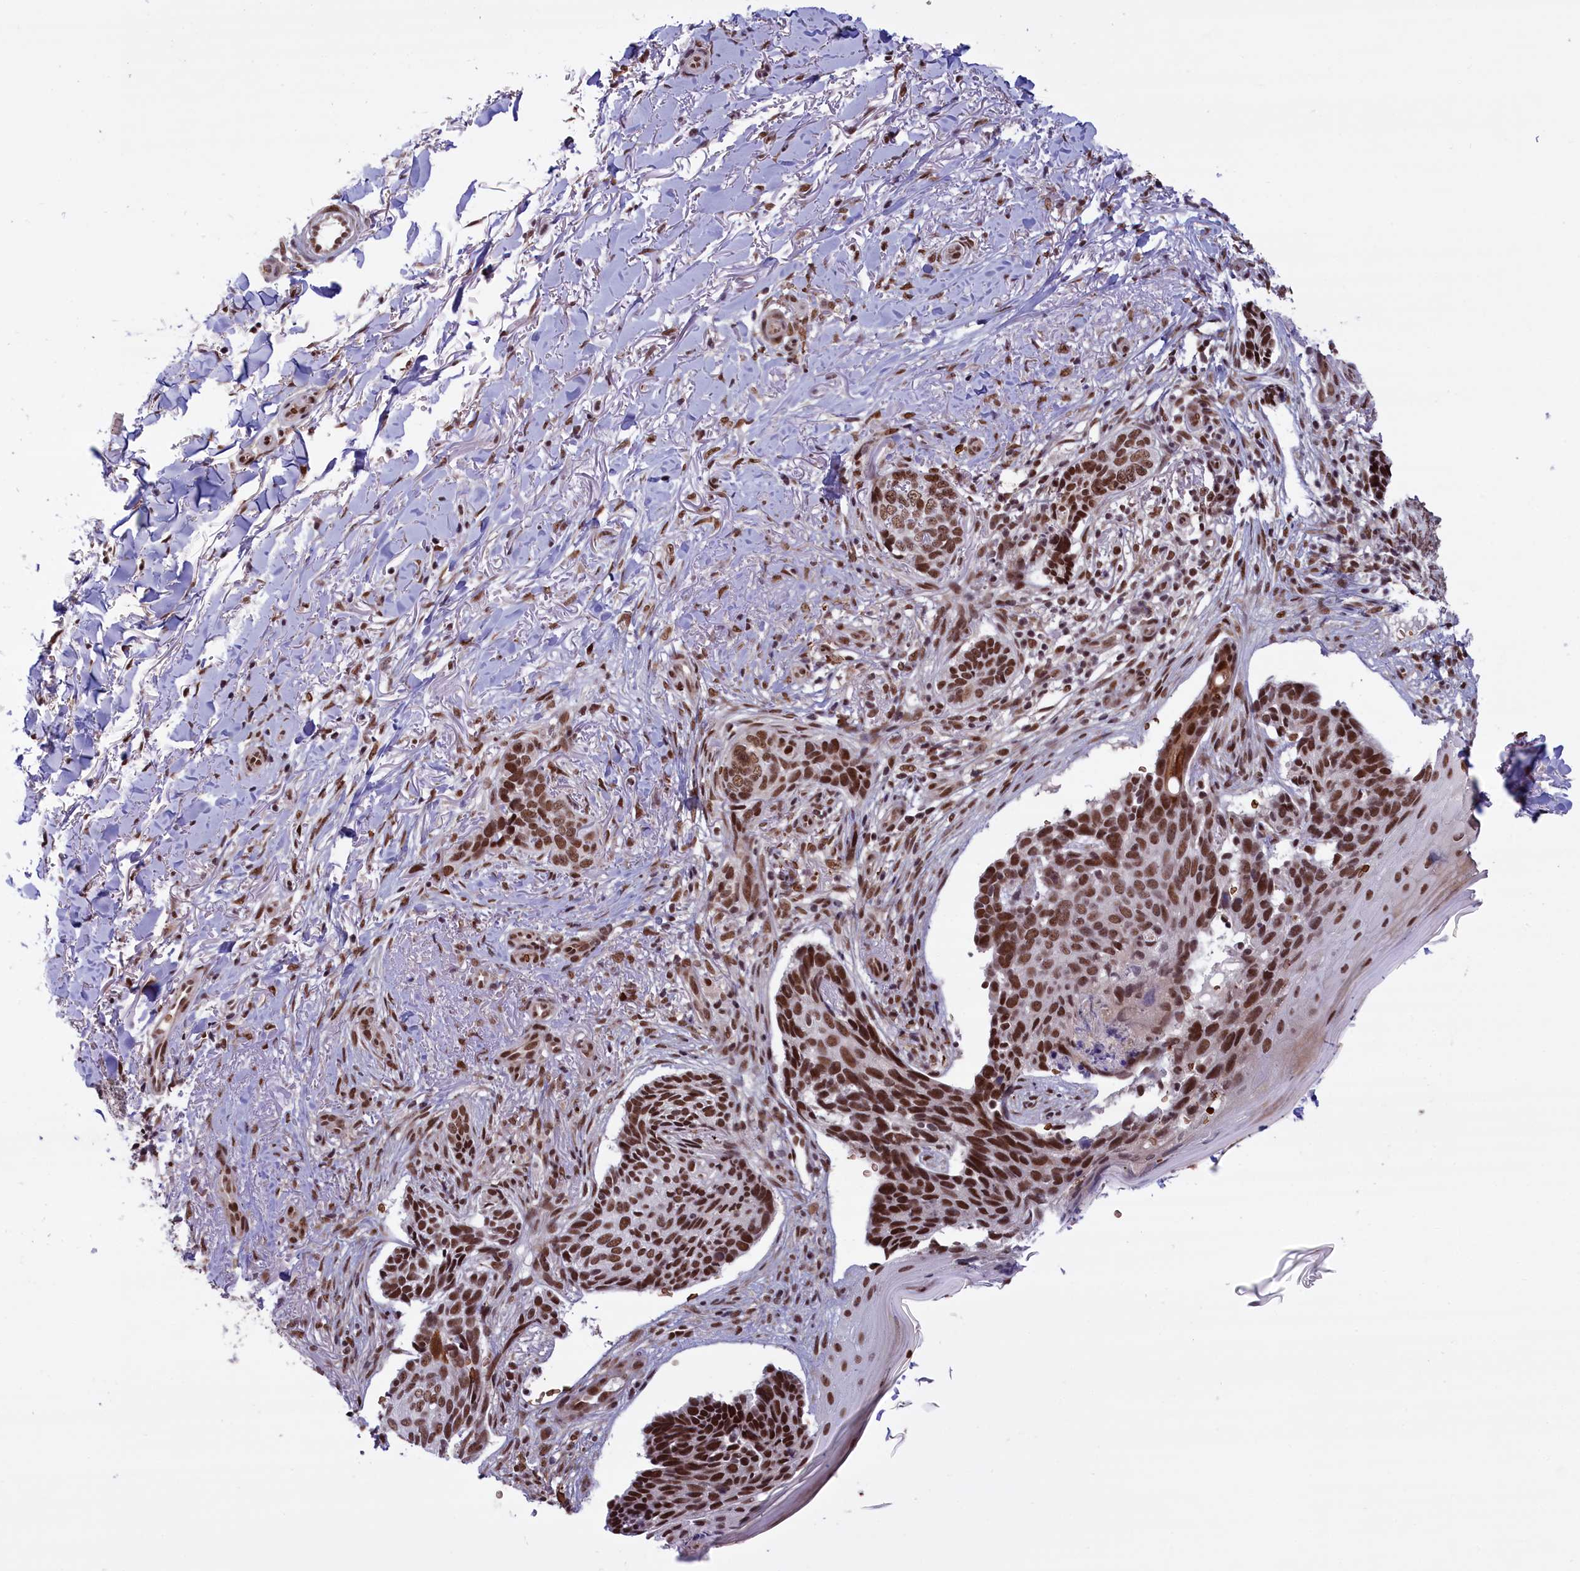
{"staining": {"intensity": "strong", "quantity": ">75%", "location": "nuclear"}, "tissue": "skin cancer", "cell_type": "Tumor cells", "image_type": "cancer", "snomed": [{"axis": "morphology", "description": "Normal tissue, NOS"}, {"axis": "morphology", "description": "Basal cell carcinoma"}, {"axis": "topography", "description": "Skin"}], "caption": "This photomicrograph demonstrates basal cell carcinoma (skin) stained with IHC to label a protein in brown. The nuclear of tumor cells show strong positivity for the protein. Nuclei are counter-stained blue.", "gene": "MPHOSPH8", "patient": {"sex": "female", "age": 67}}